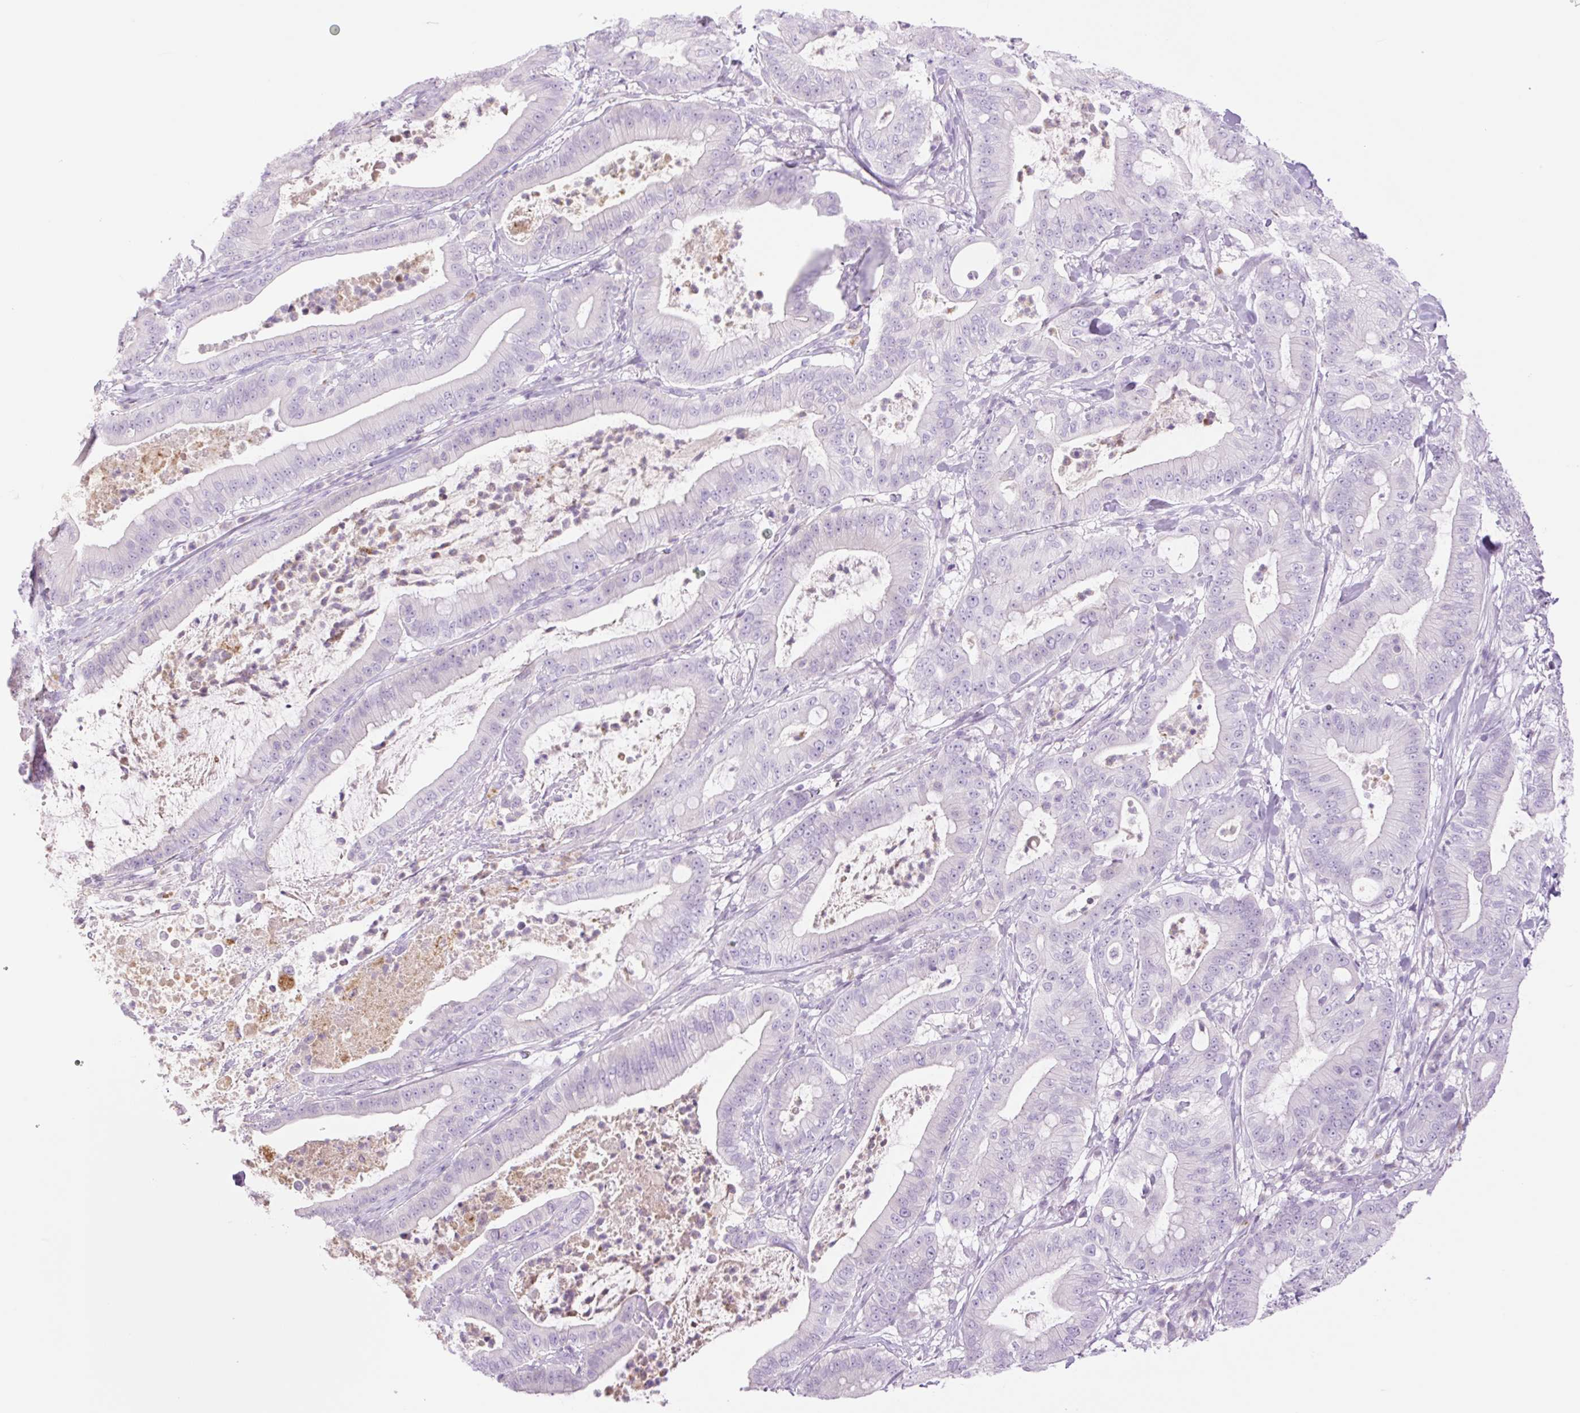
{"staining": {"intensity": "negative", "quantity": "none", "location": "none"}, "tissue": "pancreatic cancer", "cell_type": "Tumor cells", "image_type": "cancer", "snomed": [{"axis": "morphology", "description": "Adenocarcinoma, NOS"}, {"axis": "topography", "description": "Pancreas"}], "caption": "The immunohistochemistry (IHC) micrograph has no significant staining in tumor cells of adenocarcinoma (pancreatic) tissue.", "gene": "TBX15", "patient": {"sex": "male", "age": 71}}